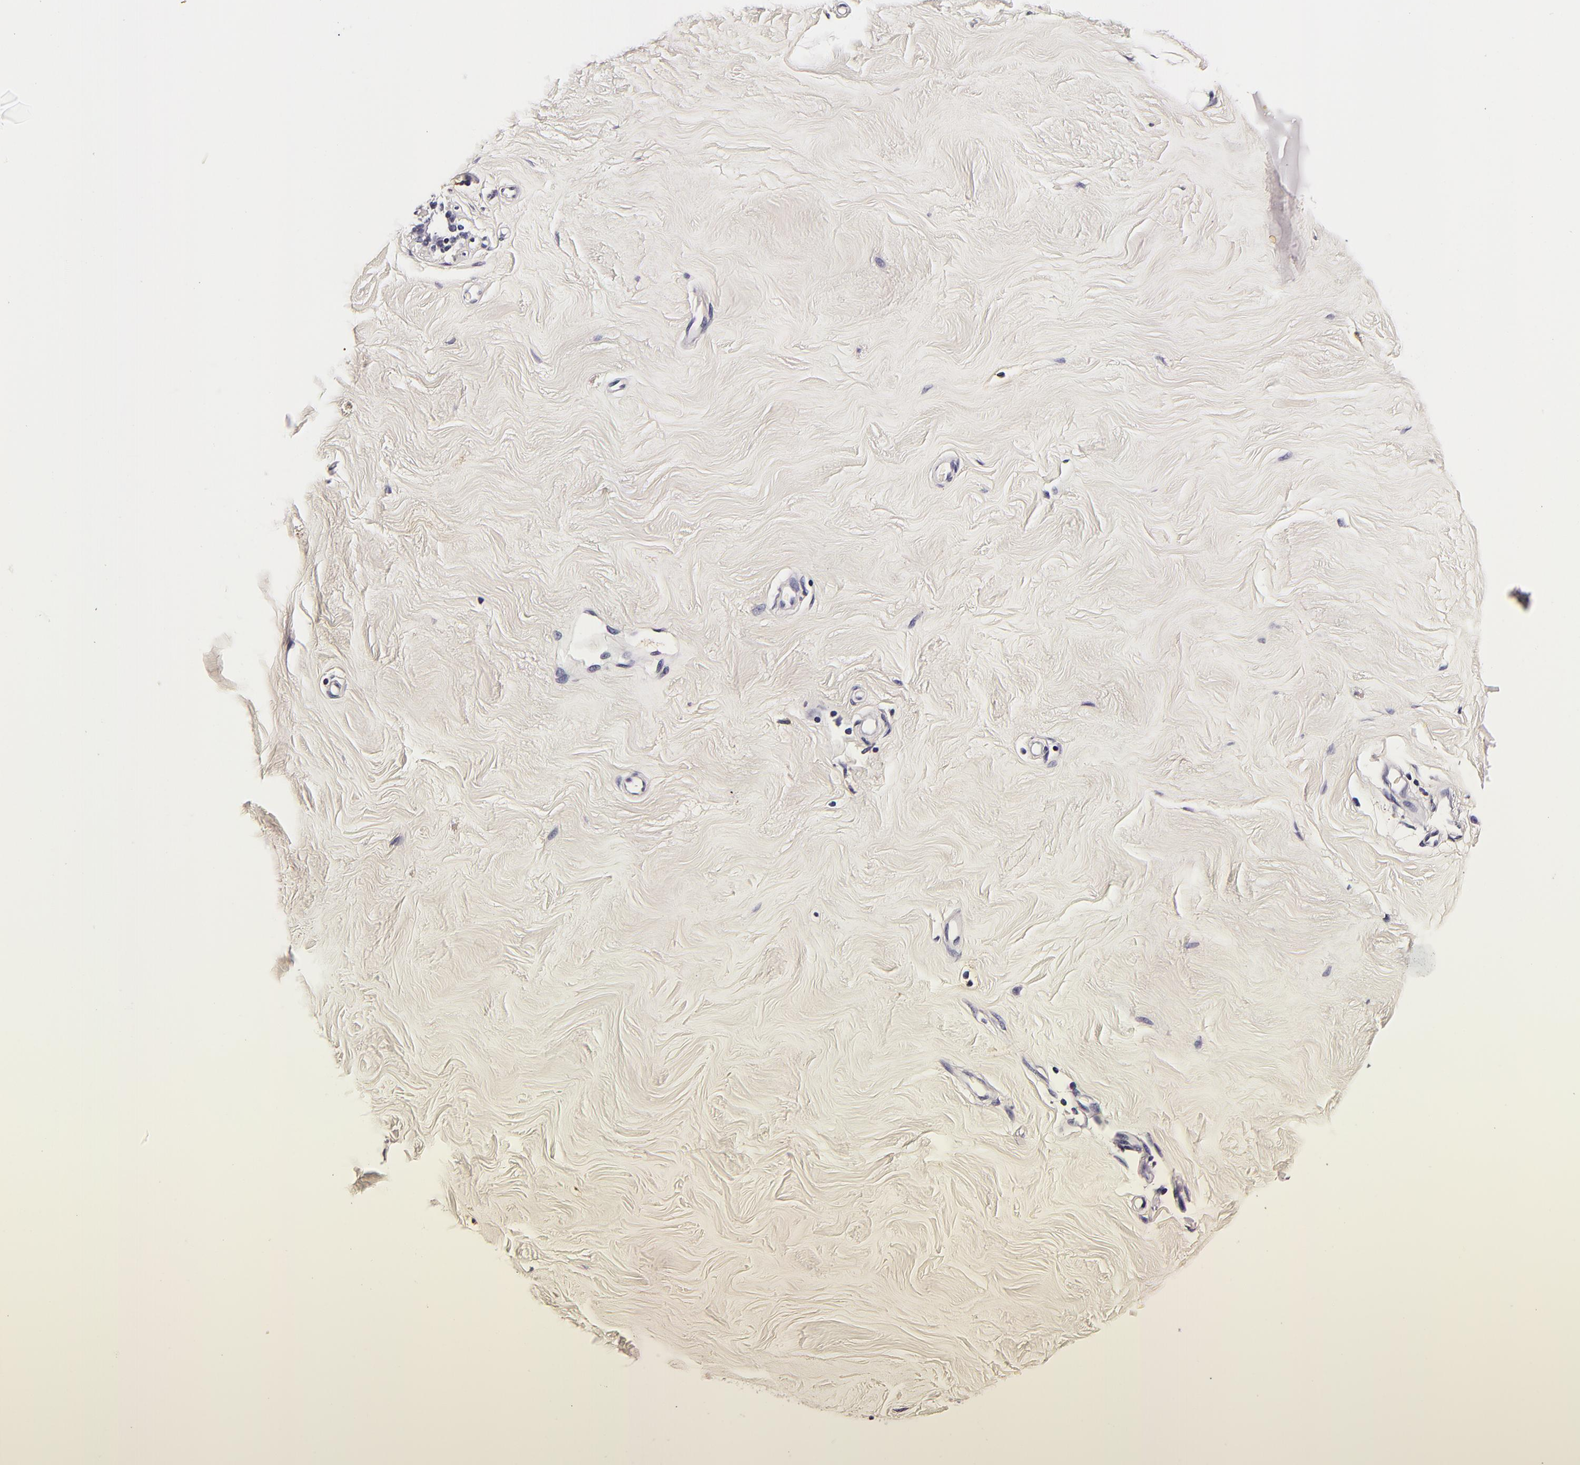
{"staining": {"intensity": "negative", "quantity": "none", "location": "none"}, "tissue": "breast", "cell_type": "Adipocytes", "image_type": "normal", "snomed": [{"axis": "morphology", "description": "Normal tissue, NOS"}, {"axis": "topography", "description": "Breast"}], "caption": "Immunohistochemistry (IHC) photomicrograph of benign breast: breast stained with DAB demonstrates no significant protein positivity in adipocytes. (DAB immunohistochemistry visualized using brightfield microscopy, high magnification).", "gene": "LGALS3BP", "patient": {"sex": "female", "age": 54}}